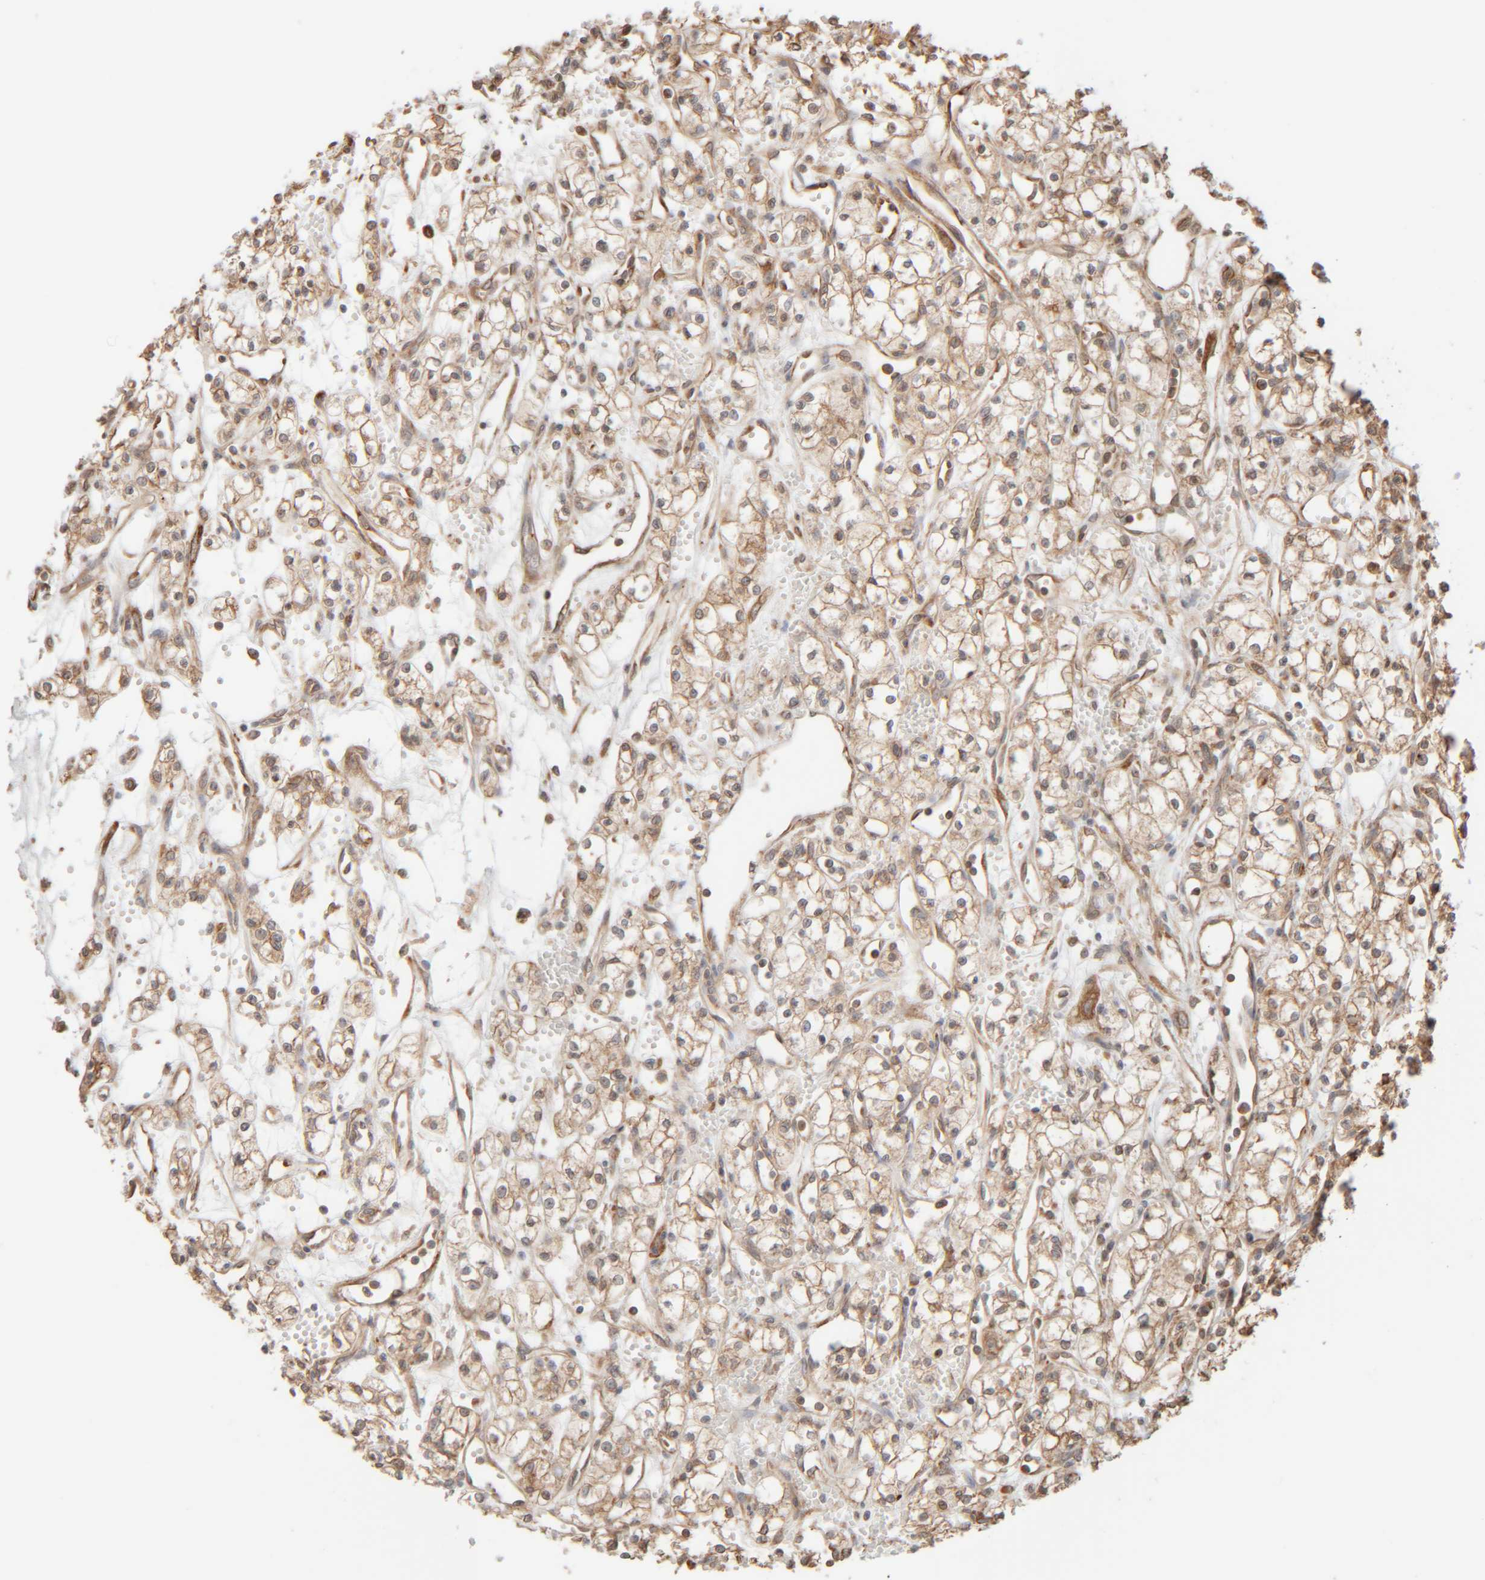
{"staining": {"intensity": "weak", "quantity": ">75%", "location": "cytoplasmic/membranous"}, "tissue": "renal cancer", "cell_type": "Tumor cells", "image_type": "cancer", "snomed": [{"axis": "morphology", "description": "Adenocarcinoma, NOS"}, {"axis": "topography", "description": "Kidney"}], "caption": "Human renal adenocarcinoma stained with a protein marker demonstrates weak staining in tumor cells.", "gene": "INTS1", "patient": {"sex": "male", "age": 59}}